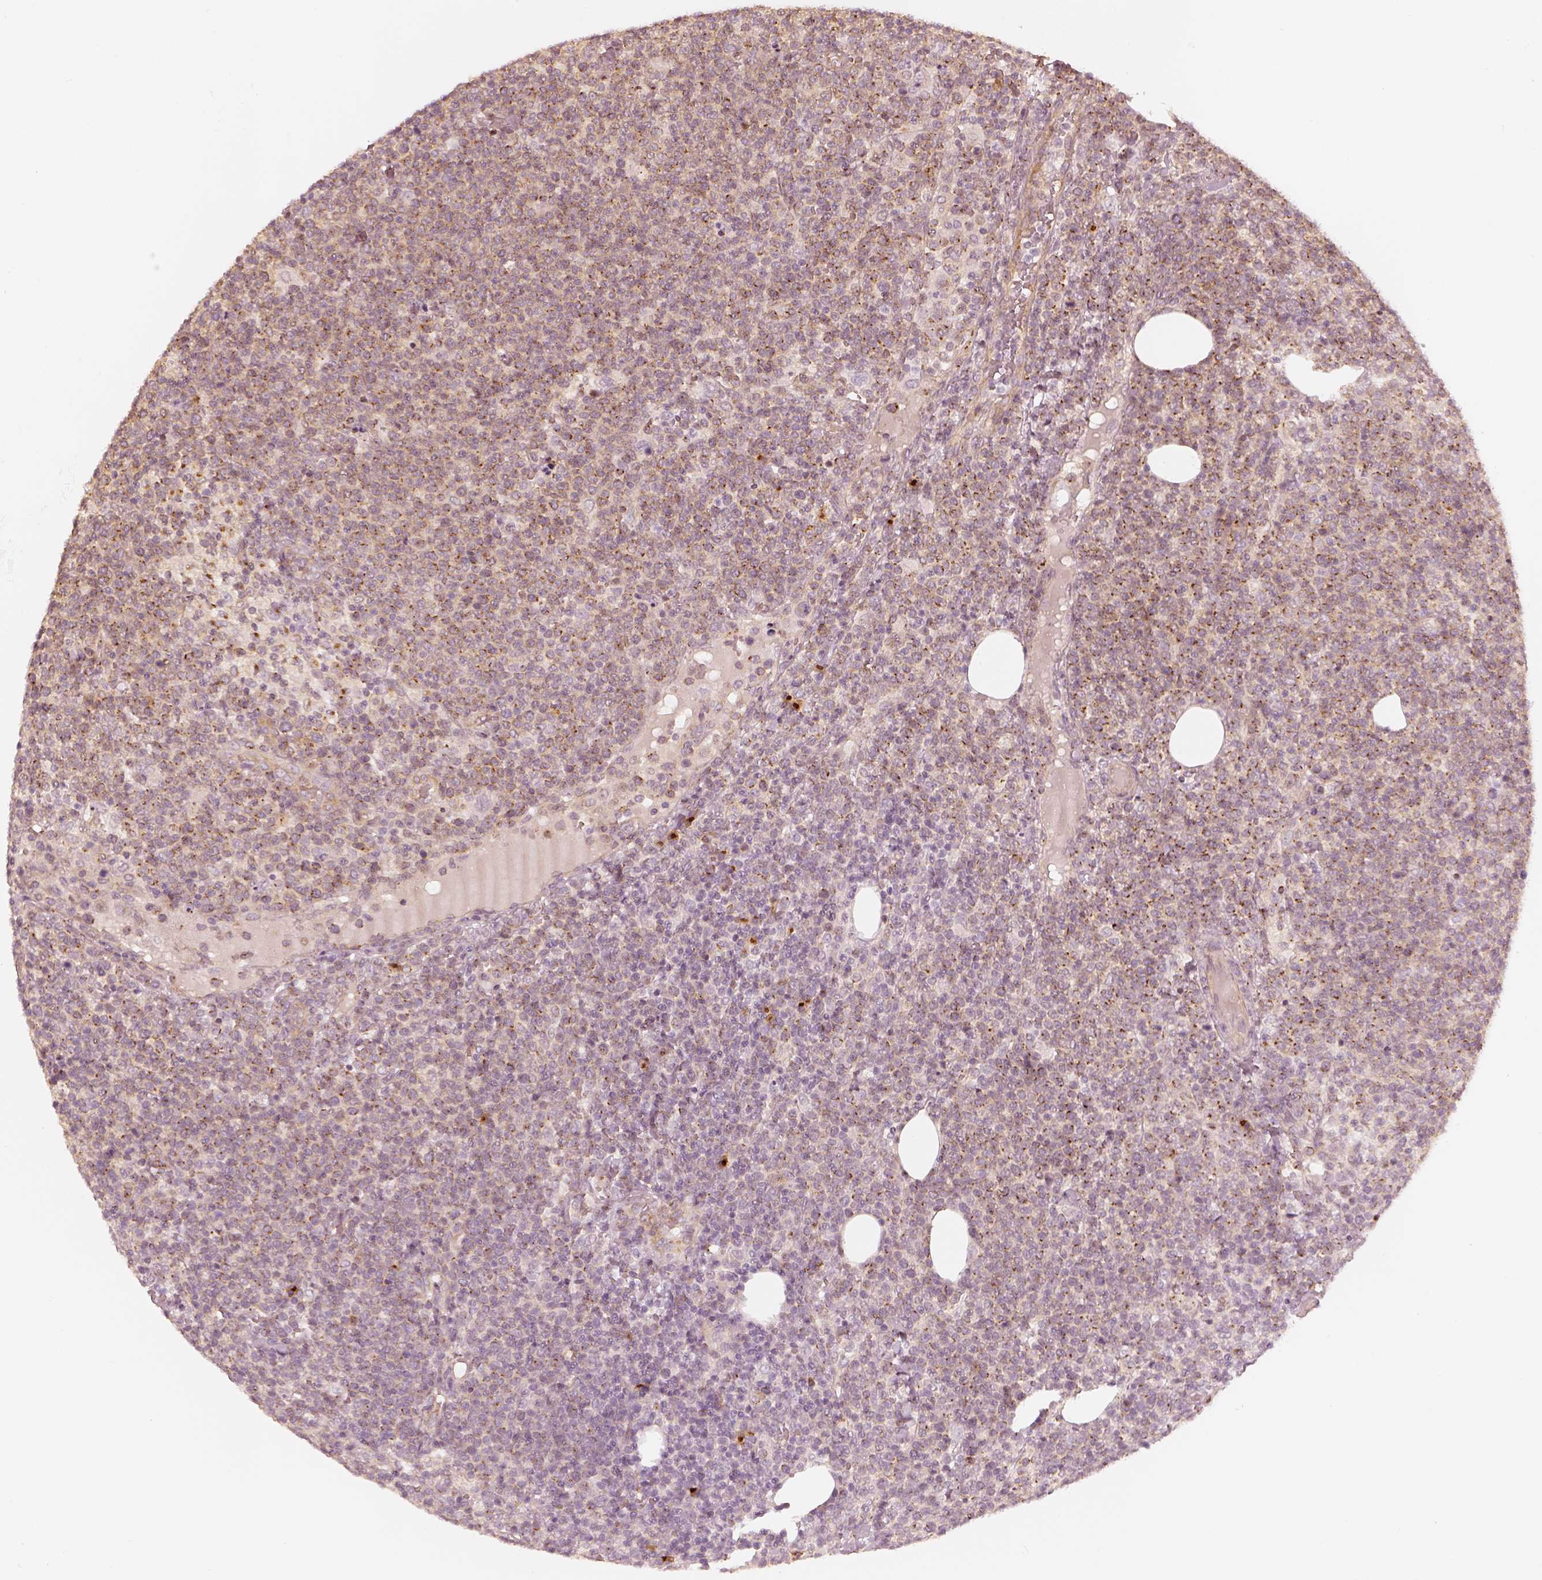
{"staining": {"intensity": "moderate", "quantity": "<25%", "location": "cytoplasmic/membranous"}, "tissue": "lymphoma", "cell_type": "Tumor cells", "image_type": "cancer", "snomed": [{"axis": "morphology", "description": "Malignant lymphoma, non-Hodgkin's type, High grade"}, {"axis": "topography", "description": "Lymph node"}], "caption": "This is a photomicrograph of immunohistochemistry staining of lymphoma, which shows moderate positivity in the cytoplasmic/membranous of tumor cells.", "gene": "GORASP2", "patient": {"sex": "male", "age": 61}}